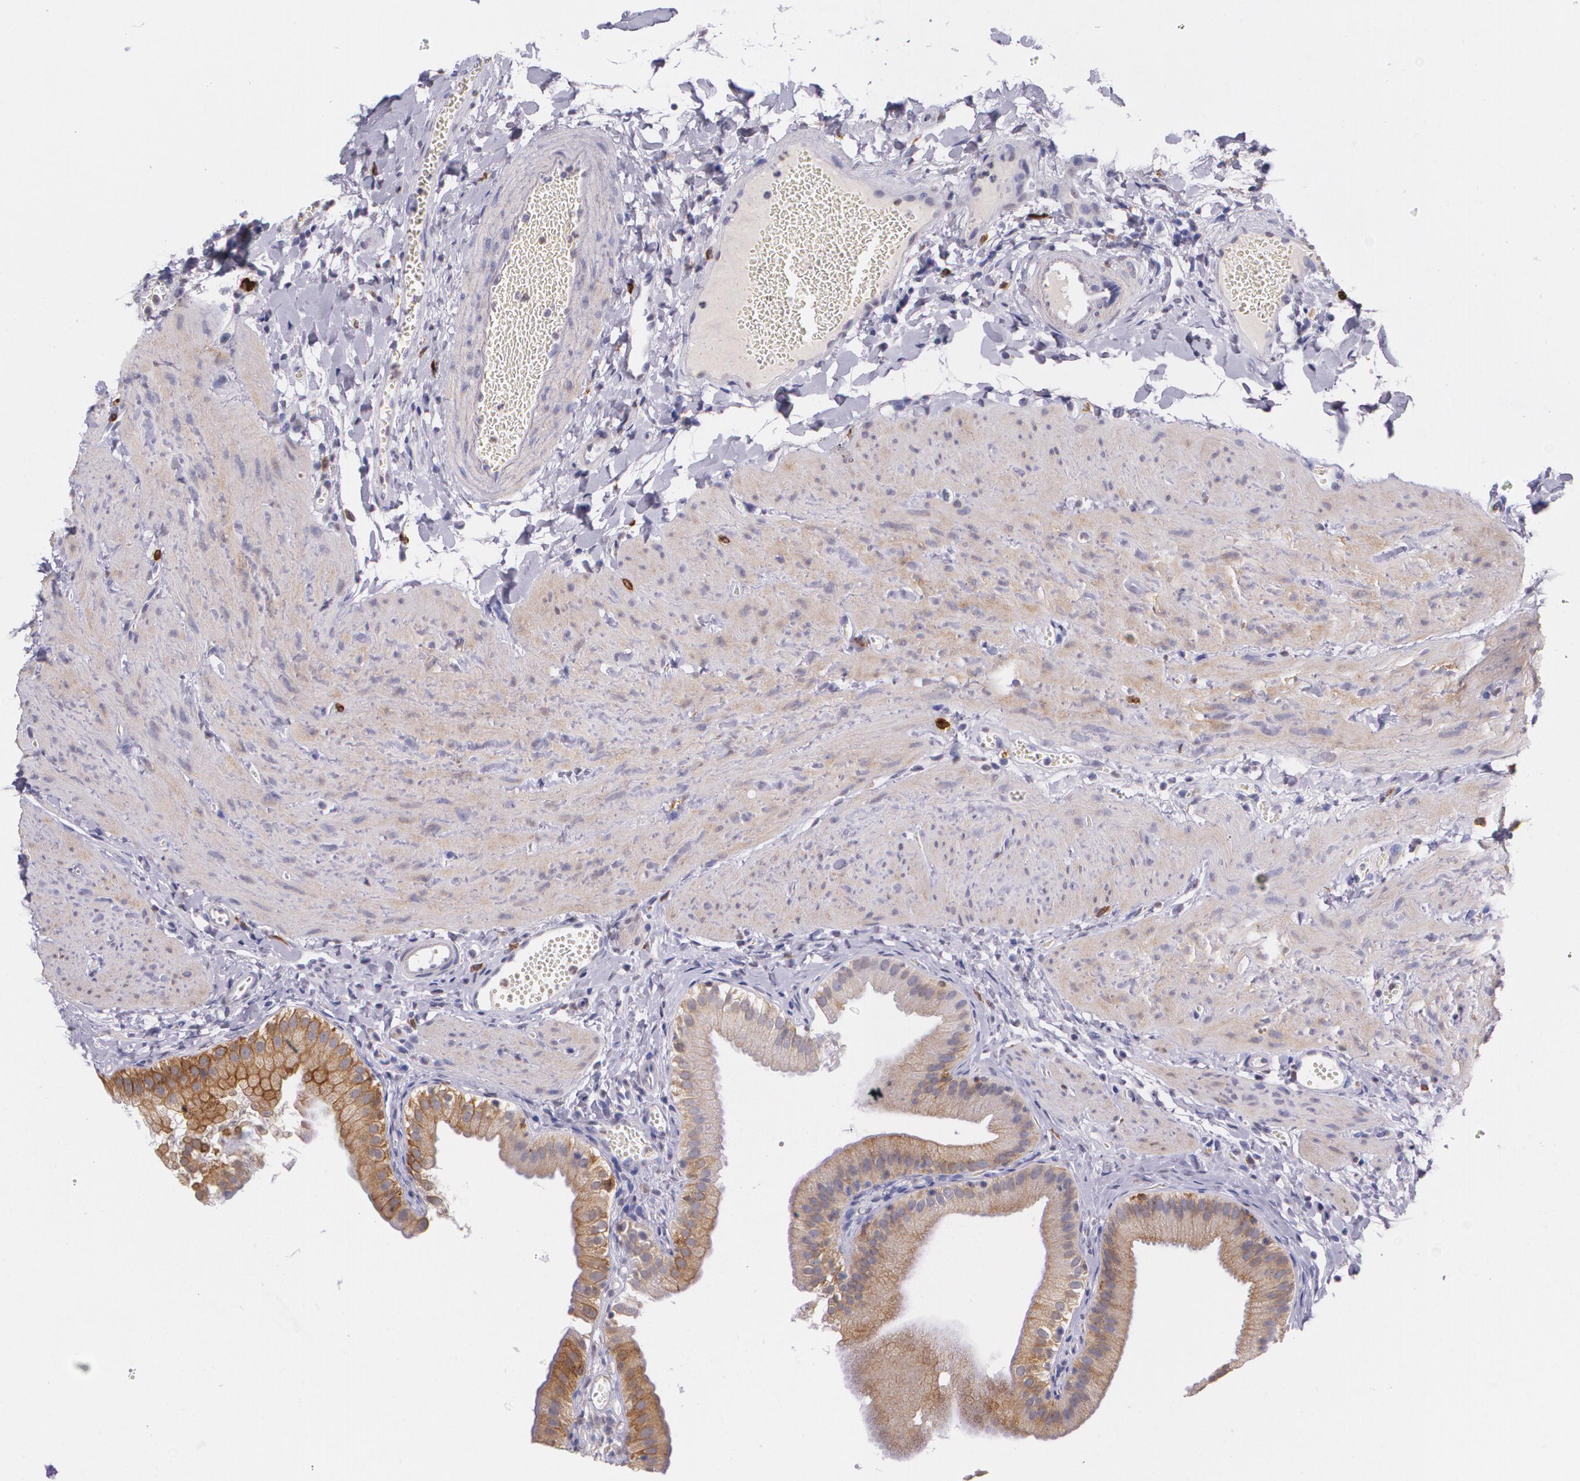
{"staining": {"intensity": "moderate", "quantity": ">75%", "location": "cytoplasmic/membranous"}, "tissue": "gallbladder", "cell_type": "Glandular cells", "image_type": "normal", "snomed": [{"axis": "morphology", "description": "Normal tissue, NOS"}, {"axis": "topography", "description": "Gallbladder"}], "caption": "Immunohistochemical staining of unremarkable gallbladder shows >75% levels of moderate cytoplasmic/membranous protein expression in approximately >75% of glandular cells.", "gene": "RTN1", "patient": {"sex": "female", "age": 24}}